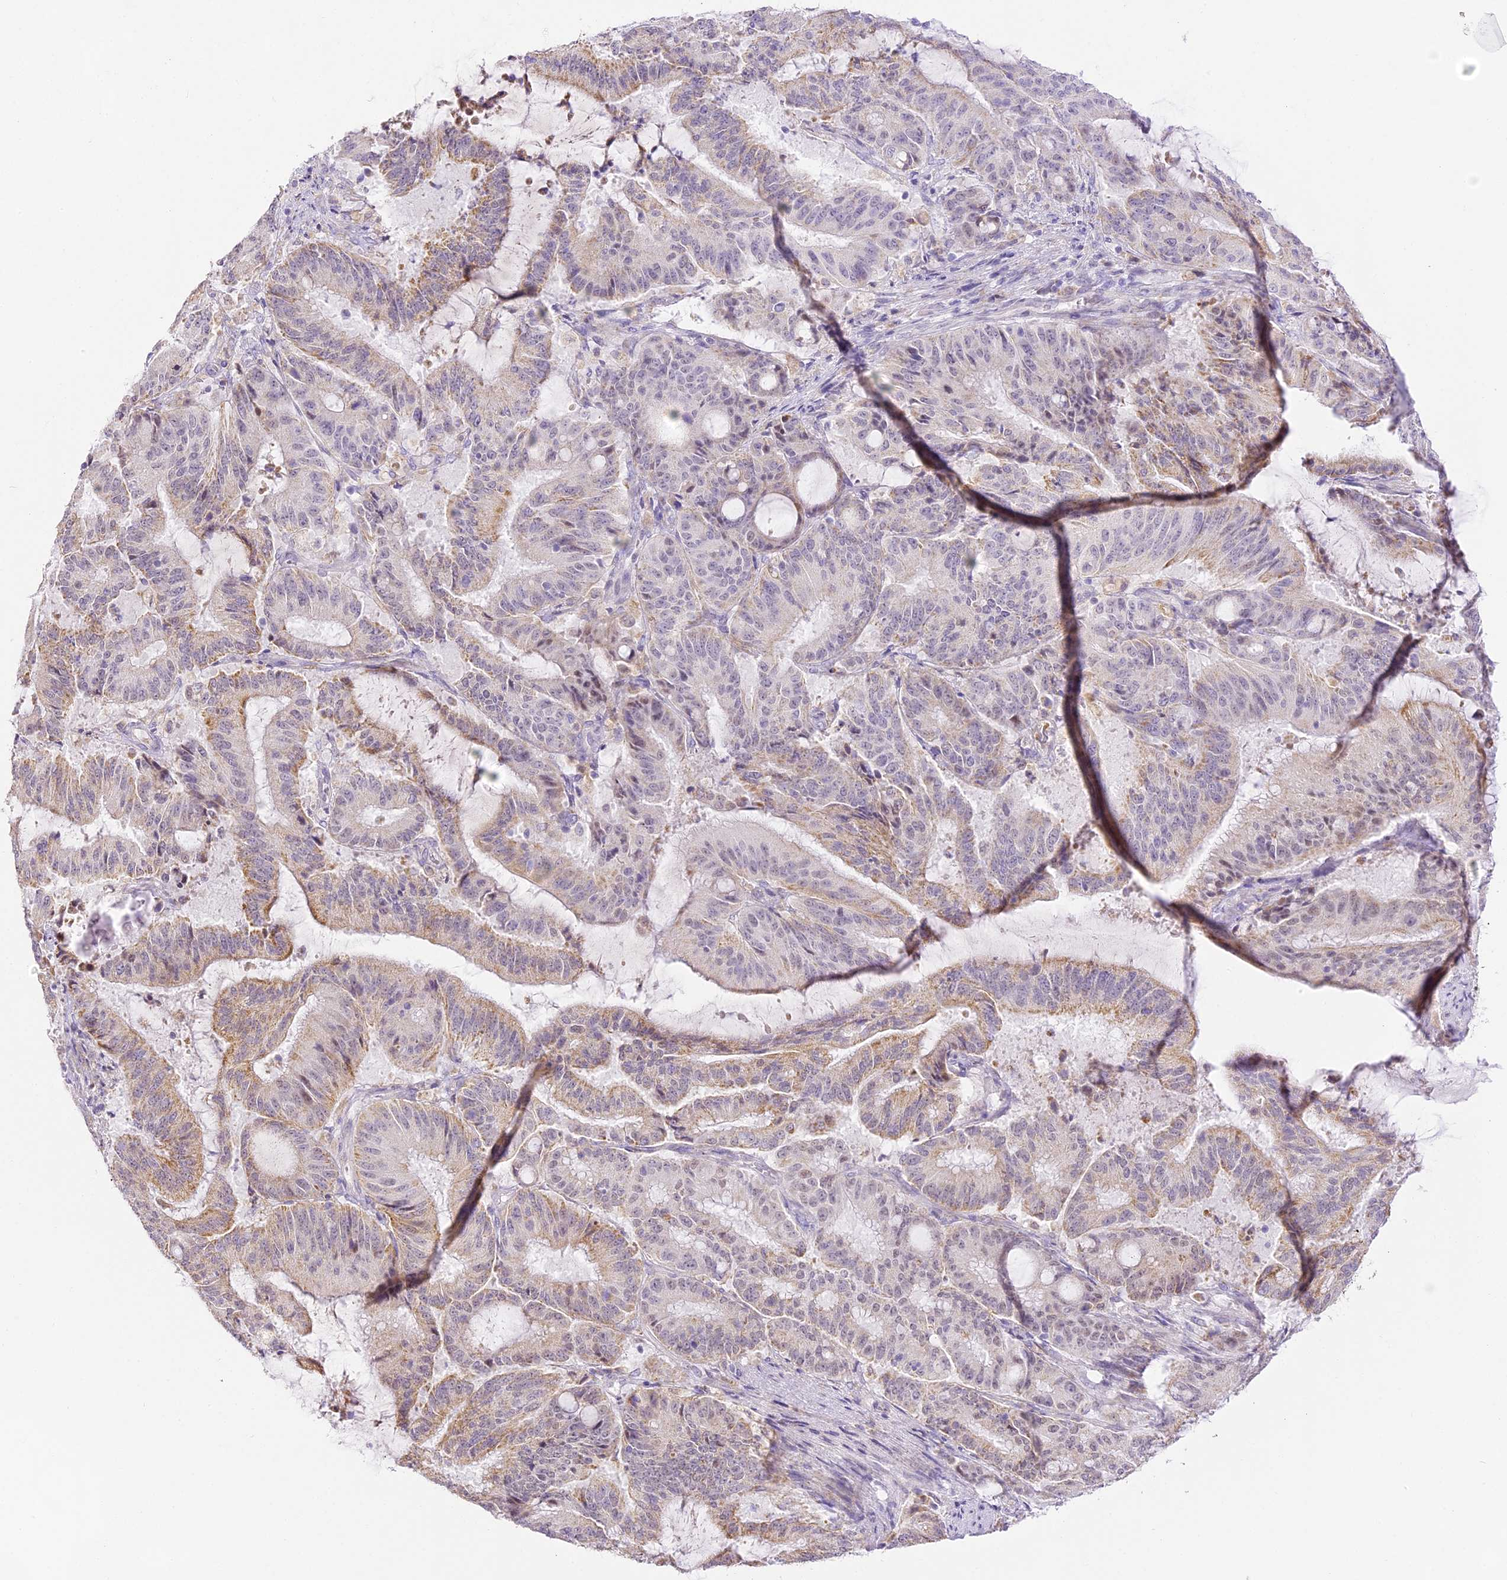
{"staining": {"intensity": "moderate", "quantity": "25%-75%", "location": "cytoplasmic/membranous"}, "tissue": "liver cancer", "cell_type": "Tumor cells", "image_type": "cancer", "snomed": [{"axis": "morphology", "description": "Normal tissue, NOS"}, {"axis": "morphology", "description": "Cholangiocarcinoma"}, {"axis": "topography", "description": "Liver"}, {"axis": "topography", "description": "Peripheral nerve tissue"}], "caption": "Brown immunohistochemical staining in human cholangiocarcinoma (liver) exhibits moderate cytoplasmic/membranous staining in about 25%-75% of tumor cells. (Brightfield microscopy of DAB IHC at high magnification).", "gene": "CCDC30", "patient": {"sex": "female", "age": 73}}